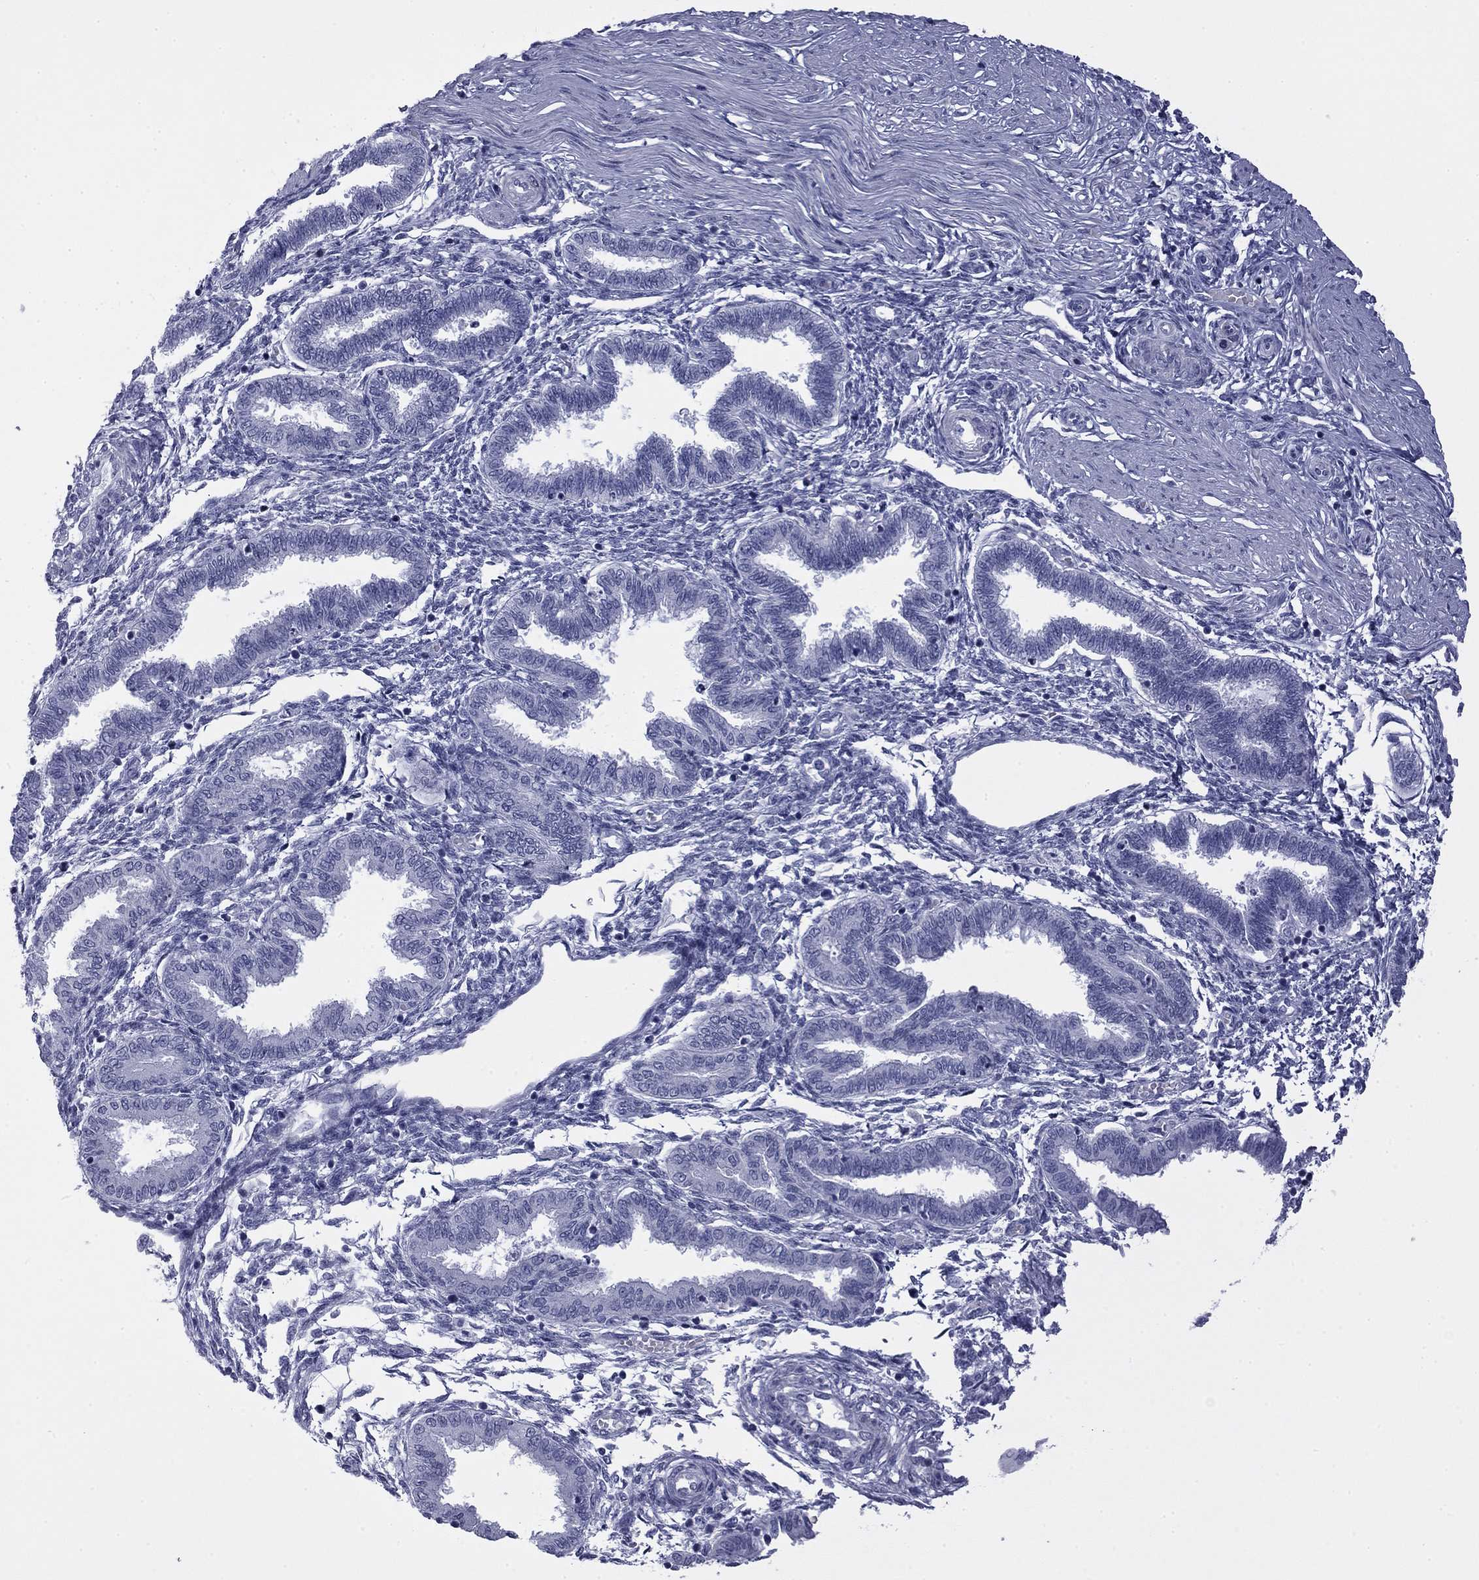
{"staining": {"intensity": "negative", "quantity": "none", "location": "none"}, "tissue": "endometrium", "cell_type": "Cells in endometrial stroma", "image_type": "normal", "snomed": [{"axis": "morphology", "description": "Normal tissue, NOS"}, {"axis": "topography", "description": "Endometrium"}], "caption": "IHC photomicrograph of normal endometrium stained for a protein (brown), which exhibits no staining in cells in endometrial stroma. (Brightfield microscopy of DAB immunohistochemistry at high magnification).", "gene": "ZP2", "patient": {"sex": "female", "age": 33}}